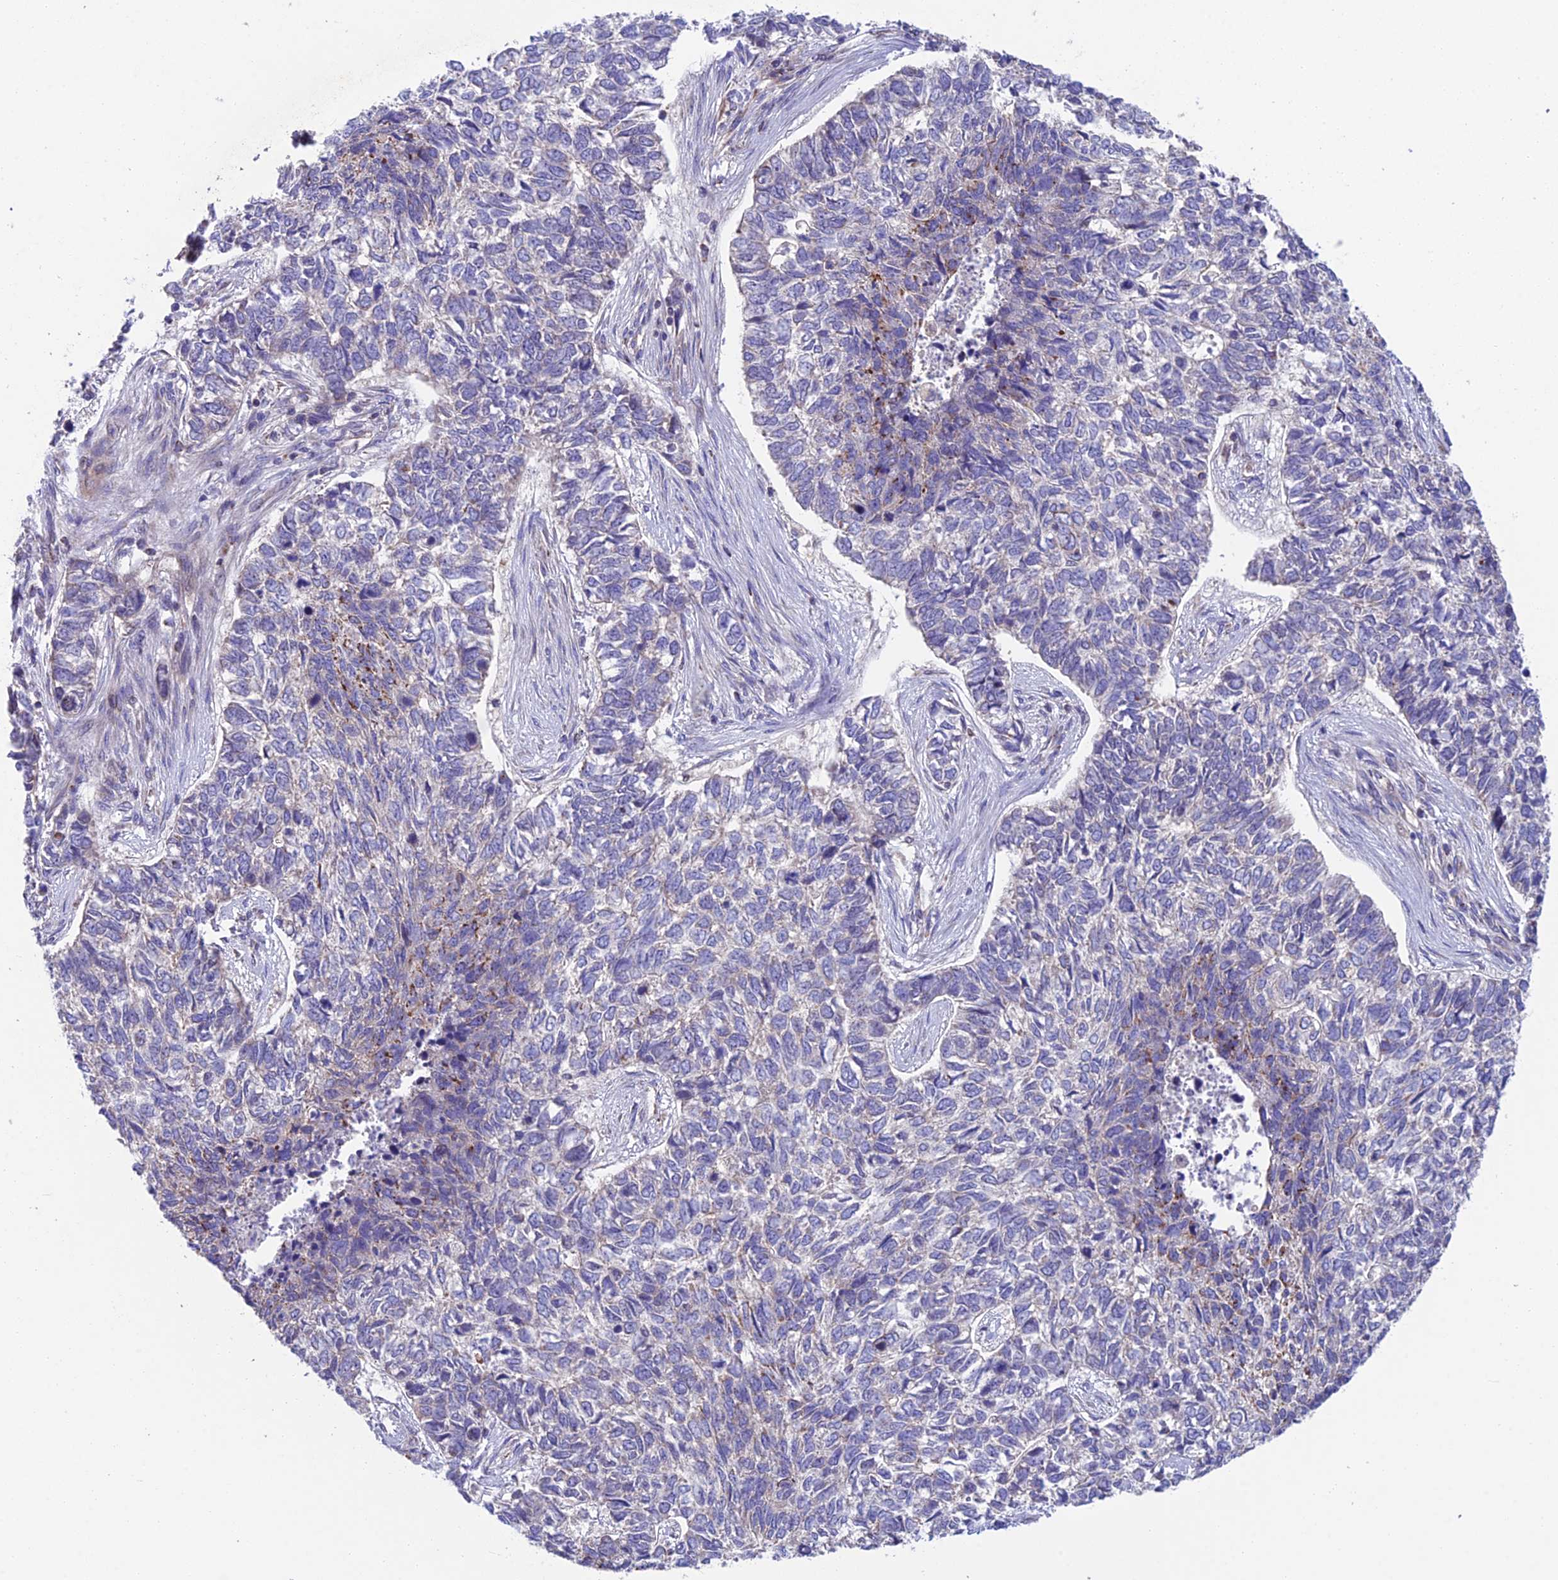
{"staining": {"intensity": "moderate", "quantity": "<25%", "location": "cytoplasmic/membranous"}, "tissue": "skin cancer", "cell_type": "Tumor cells", "image_type": "cancer", "snomed": [{"axis": "morphology", "description": "Basal cell carcinoma"}, {"axis": "topography", "description": "Skin"}], "caption": "A micrograph showing moderate cytoplasmic/membranous expression in approximately <25% of tumor cells in skin cancer, as visualized by brown immunohistochemical staining.", "gene": "CS", "patient": {"sex": "female", "age": 65}}